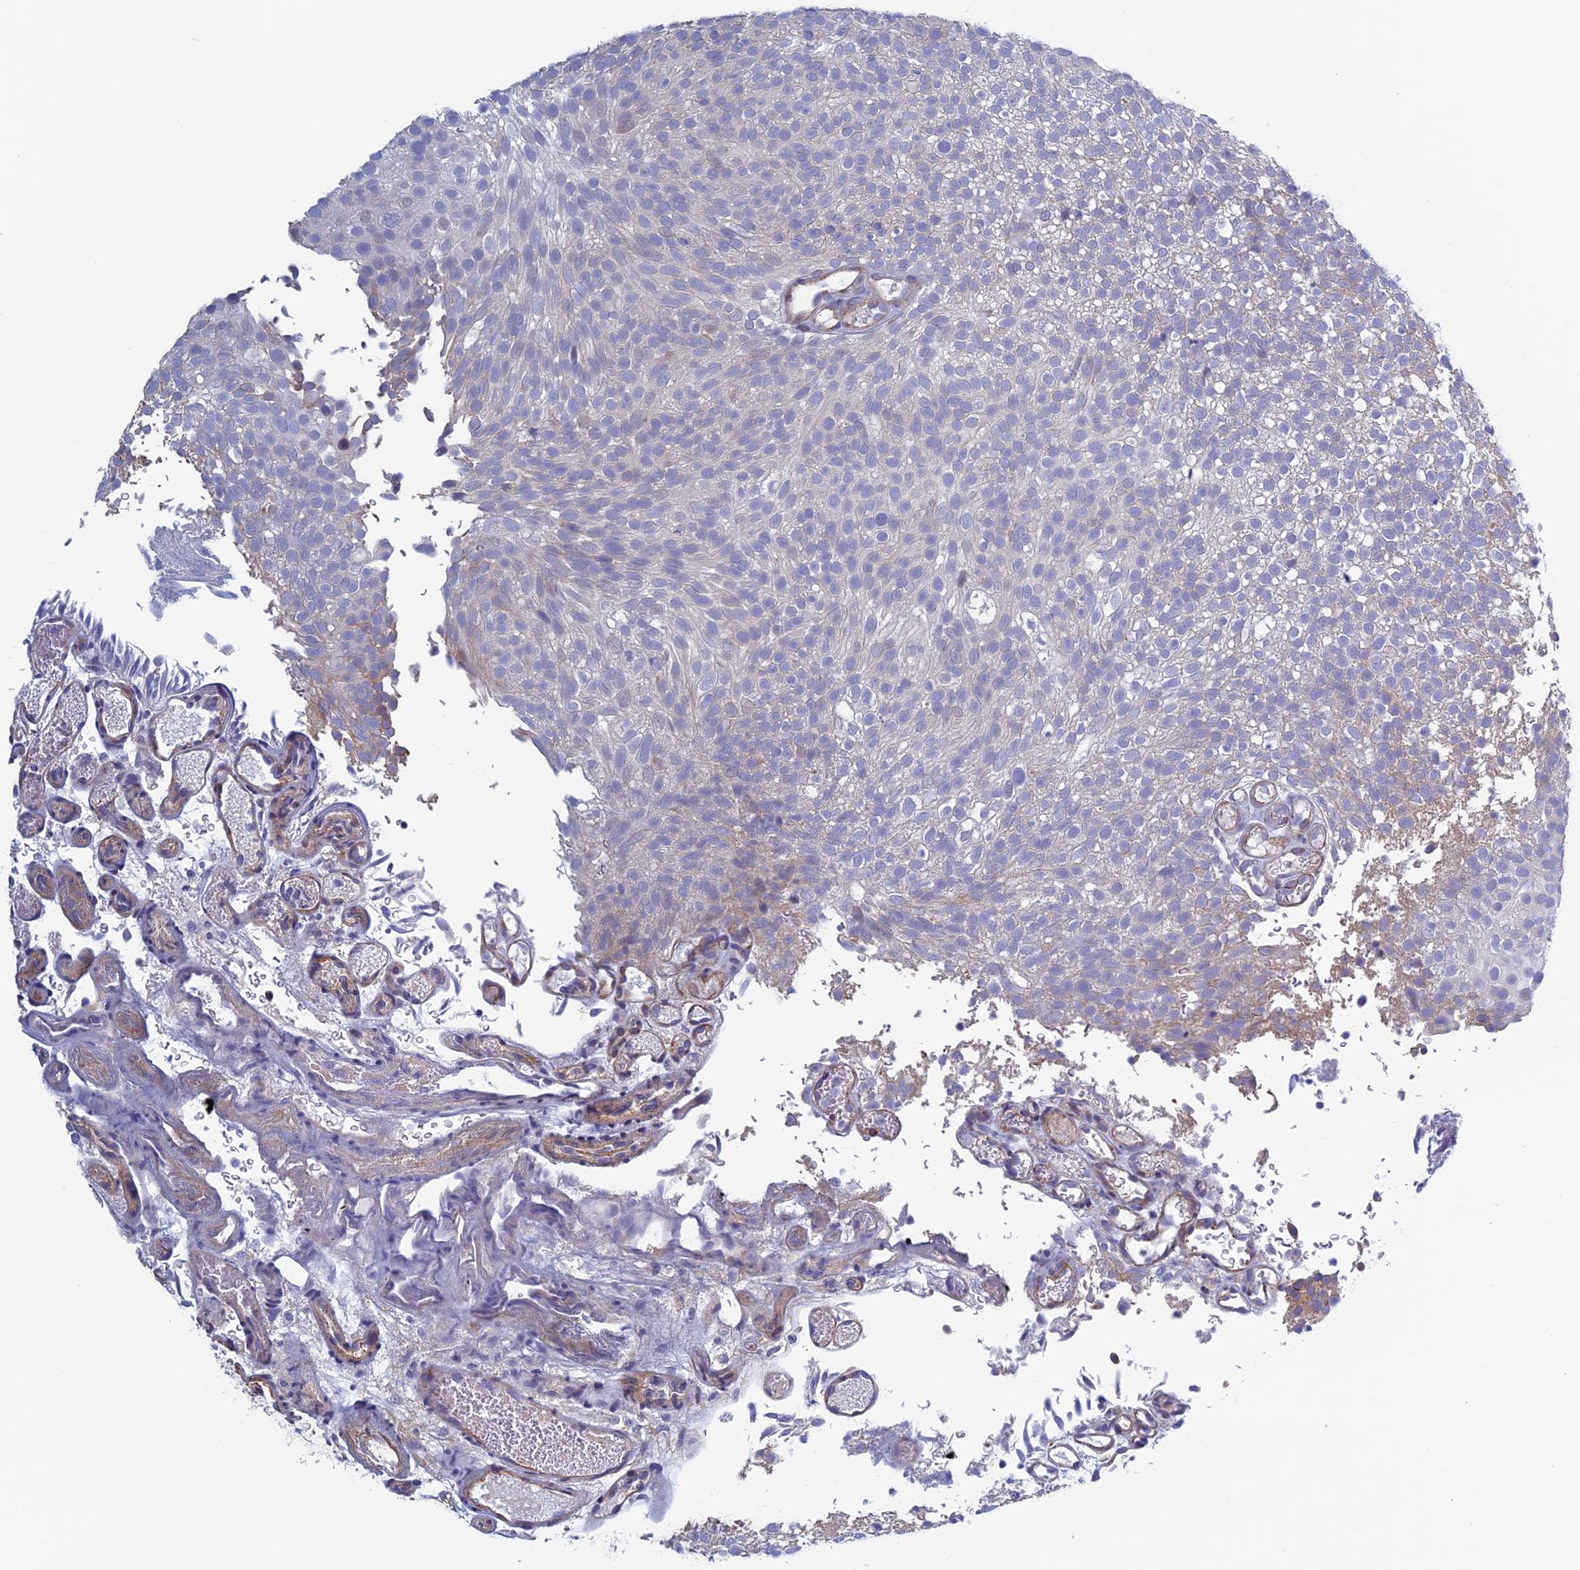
{"staining": {"intensity": "negative", "quantity": "none", "location": "none"}, "tissue": "urothelial cancer", "cell_type": "Tumor cells", "image_type": "cancer", "snomed": [{"axis": "morphology", "description": "Urothelial carcinoma, Low grade"}, {"axis": "topography", "description": "Urinary bladder"}], "caption": "Tumor cells are negative for brown protein staining in urothelial cancer. The staining is performed using DAB brown chromogen with nuclei counter-stained in using hematoxylin.", "gene": "BCL2L10", "patient": {"sex": "male", "age": 78}}